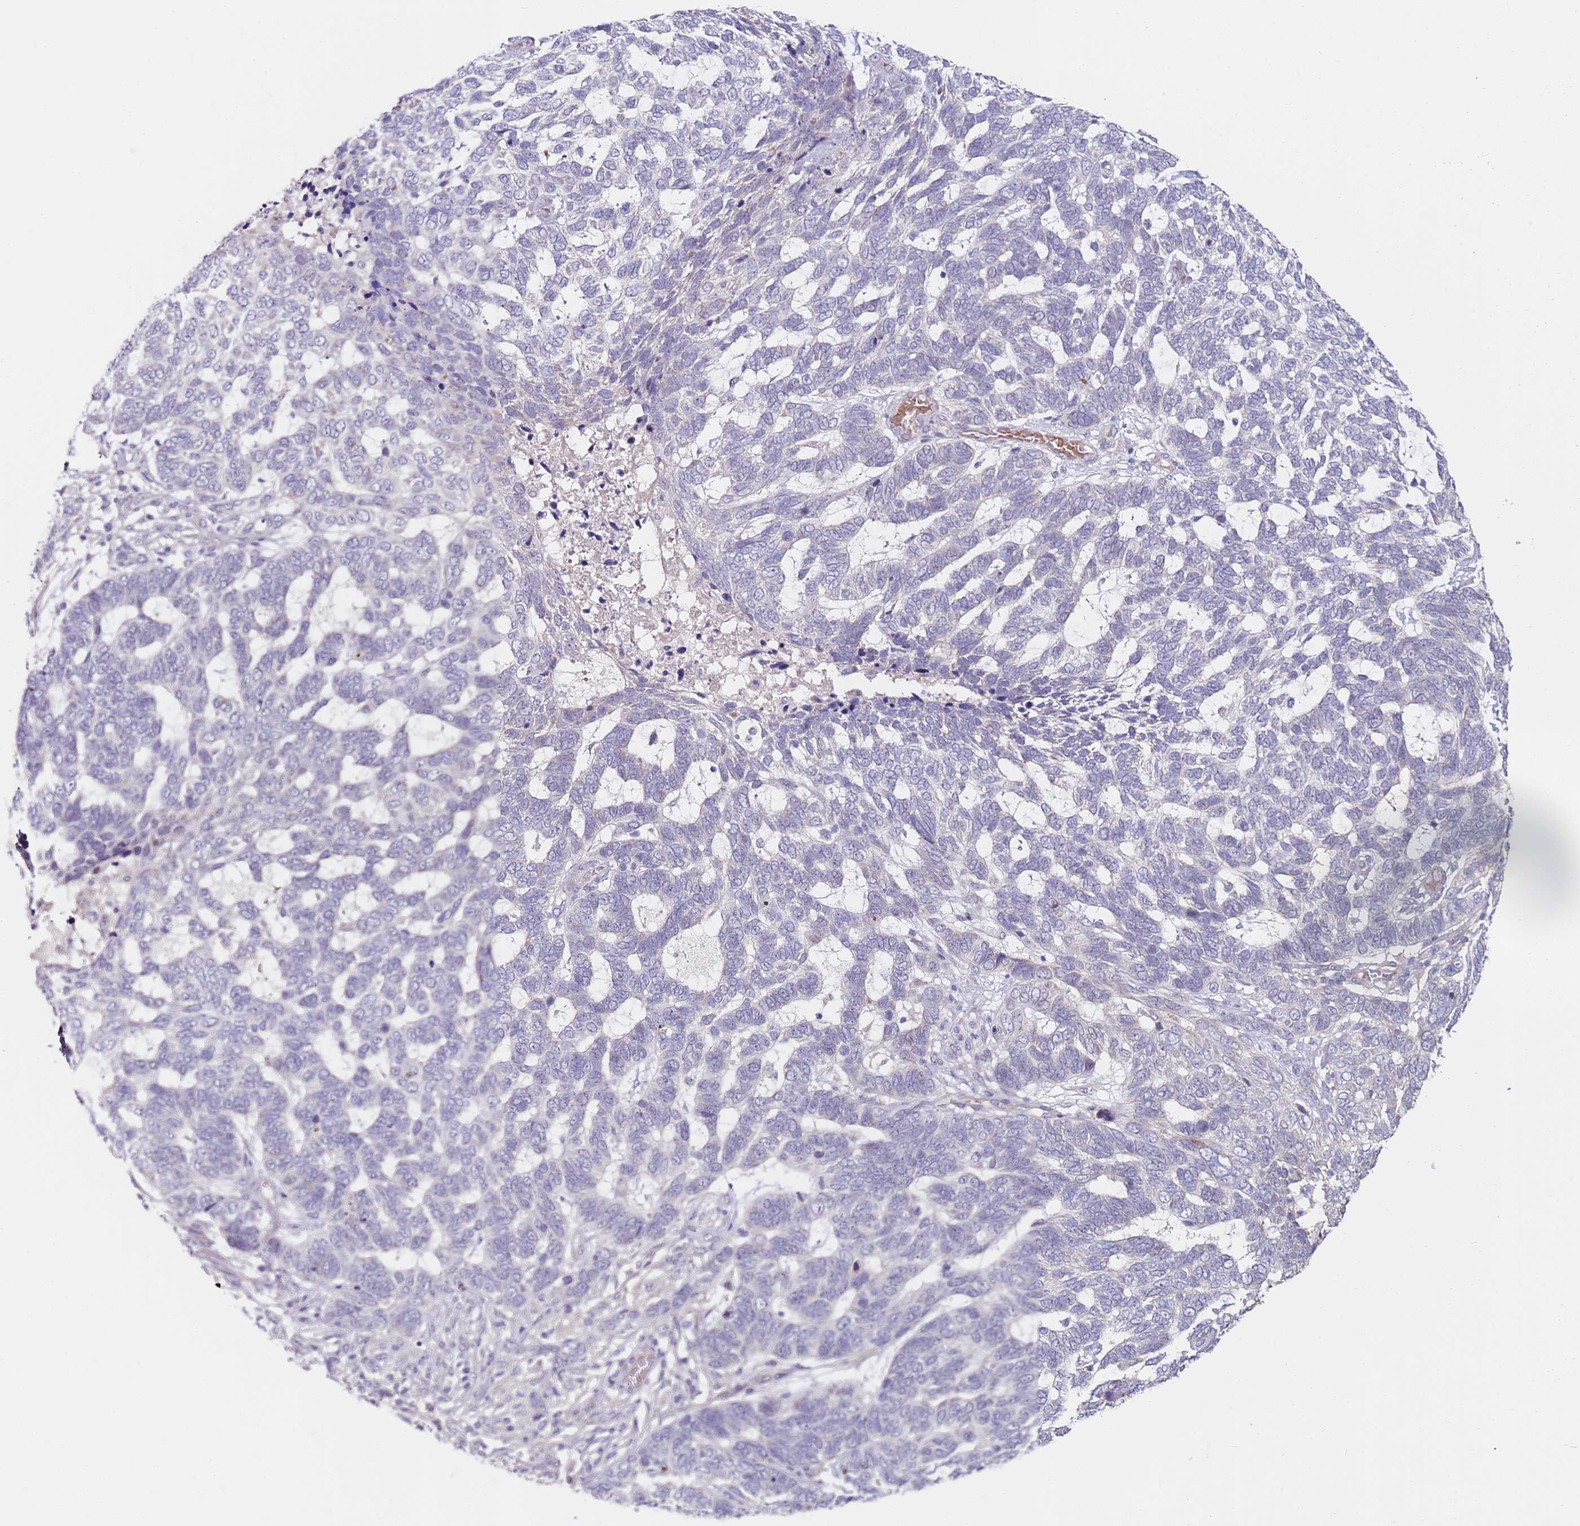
{"staining": {"intensity": "negative", "quantity": "none", "location": "none"}, "tissue": "skin cancer", "cell_type": "Tumor cells", "image_type": "cancer", "snomed": [{"axis": "morphology", "description": "Basal cell carcinoma"}, {"axis": "topography", "description": "Skin"}], "caption": "The micrograph shows no staining of tumor cells in skin cancer.", "gene": "RARS2", "patient": {"sex": "female", "age": 65}}